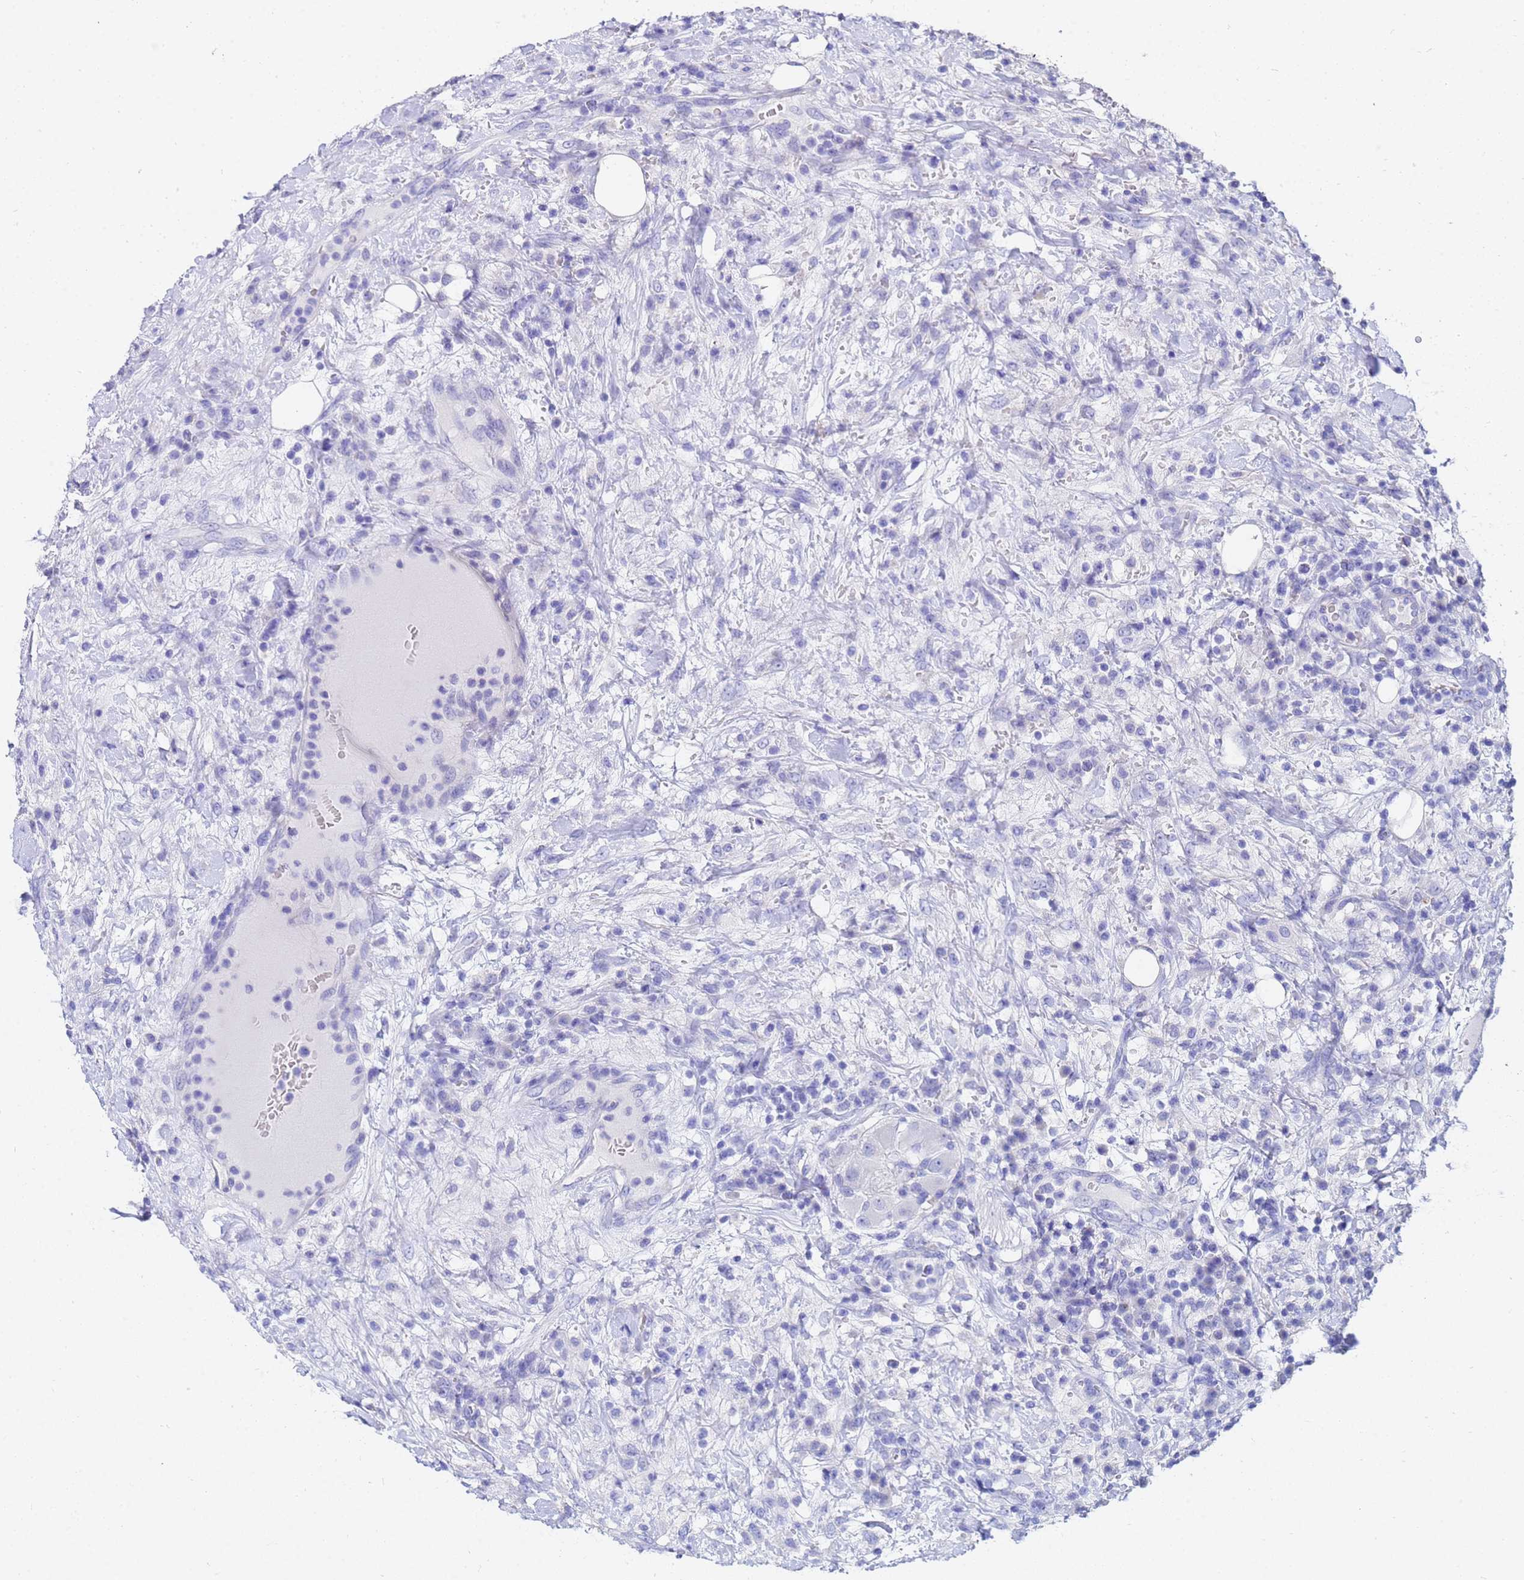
{"staining": {"intensity": "negative", "quantity": "none", "location": "none"}, "tissue": "lymphoma", "cell_type": "Tumor cells", "image_type": "cancer", "snomed": [{"axis": "morphology", "description": "Malignant lymphoma, non-Hodgkin's type, High grade"}, {"axis": "topography", "description": "Colon"}], "caption": "Tumor cells are negative for brown protein staining in malignant lymphoma, non-Hodgkin's type (high-grade). (Brightfield microscopy of DAB immunohistochemistry (IHC) at high magnification).", "gene": "C2orf72", "patient": {"sex": "female", "age": 53}}